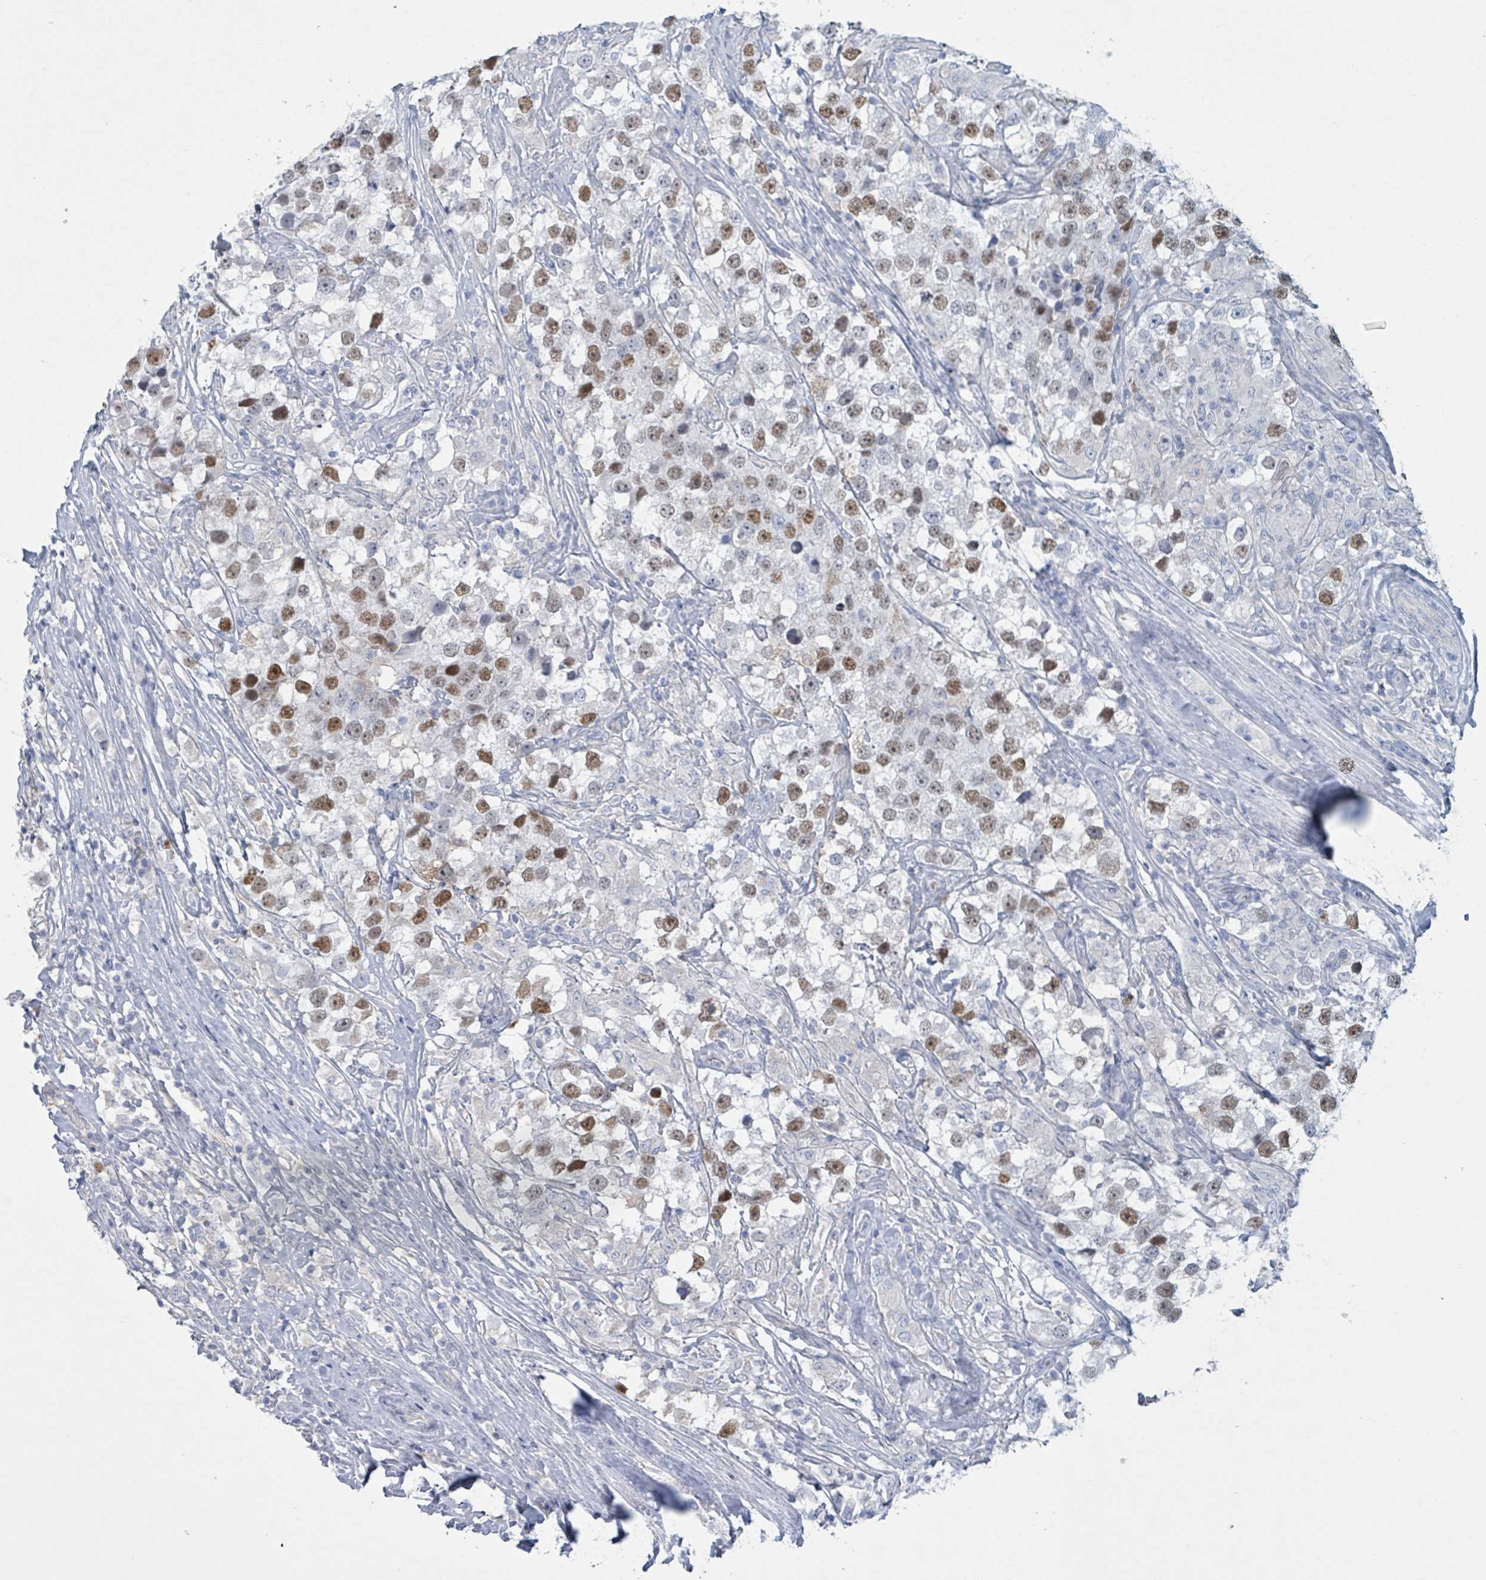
{"staining": {"intensity": "moderate", "quantity": "25%-75%", "location": "nuclear"}, "tissue": "testis cancer", "cell_type": "Tumor cells", "image_type": "cancer", "snomed": [{"axis": "morphology", "description": "Seminoma, NOS"}, {"axis": "topography", "description": "Testis"}], "caption": "Immunohistochemistry (DAB) staining of human seminoma (testis) shows moderate nuclear protein staining in approximately 25%-75% of tumor cells. The staining was performed using DAB to visualize the protein expression in brown, while the nuclei were stained in blue with hematoxylin (Magnification: 20x).", "gene": "CT45A5", "patient": {"sex": "male", "age": 46}}